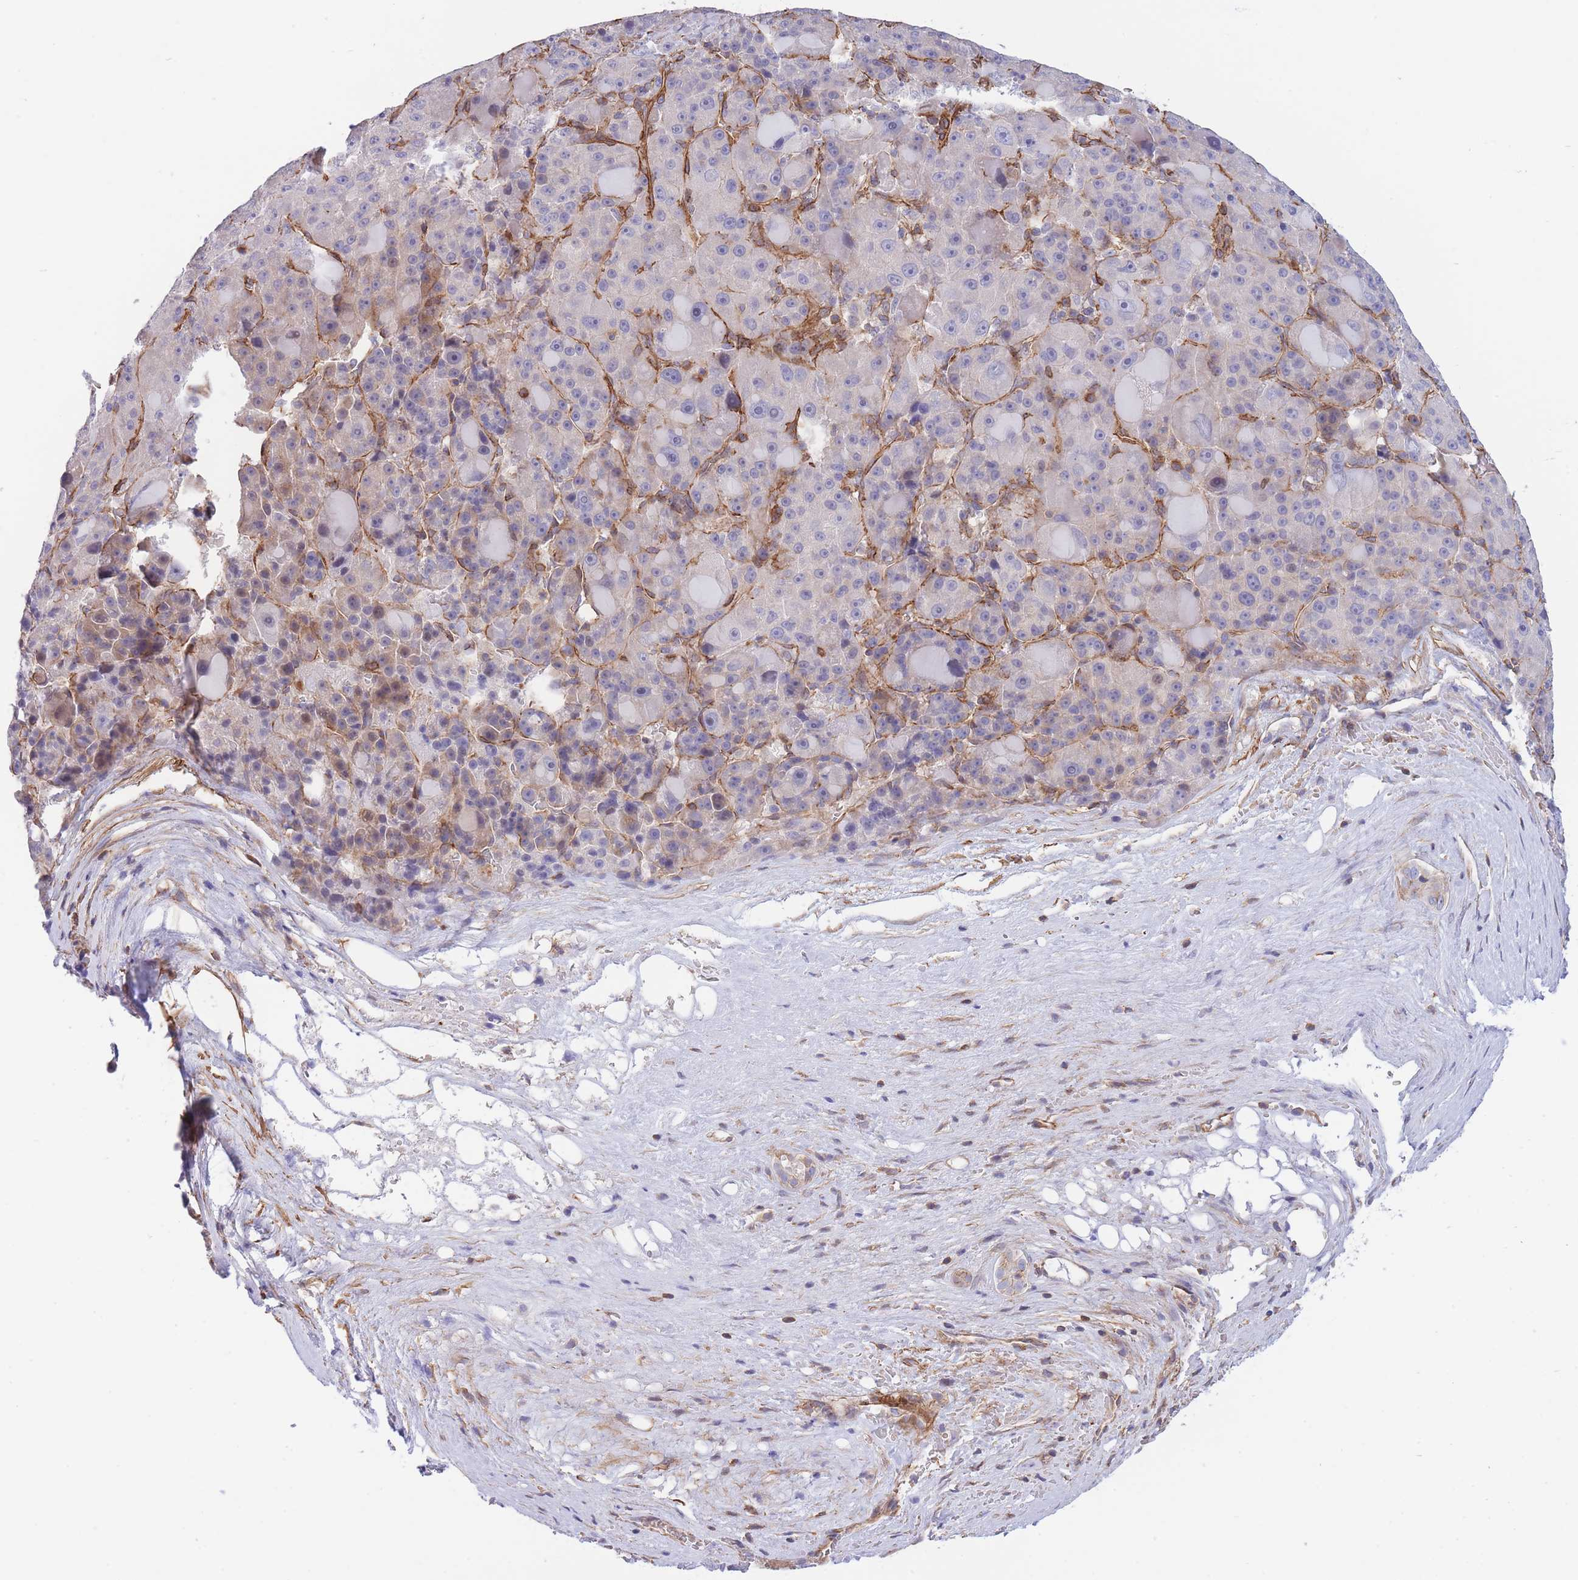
{"staining": {"intensity": "weak", "quantity": "<25%", "location": "cytoplasmic/membranous"}, "tissue": "liver cancer", "cell_type": "Tumor cells", "image_type": "cancer", "snomed": [{"axis": "morphology", "description": "Carcinoma, Hepatocellular, NOS"}, {"axis": "topography", "description": "Liver"}], "caption": "Tumor cells show no significant positivity in liver cancer.", "gene": "CDC25B", "patient": {"sex": "male", "age": 76}}